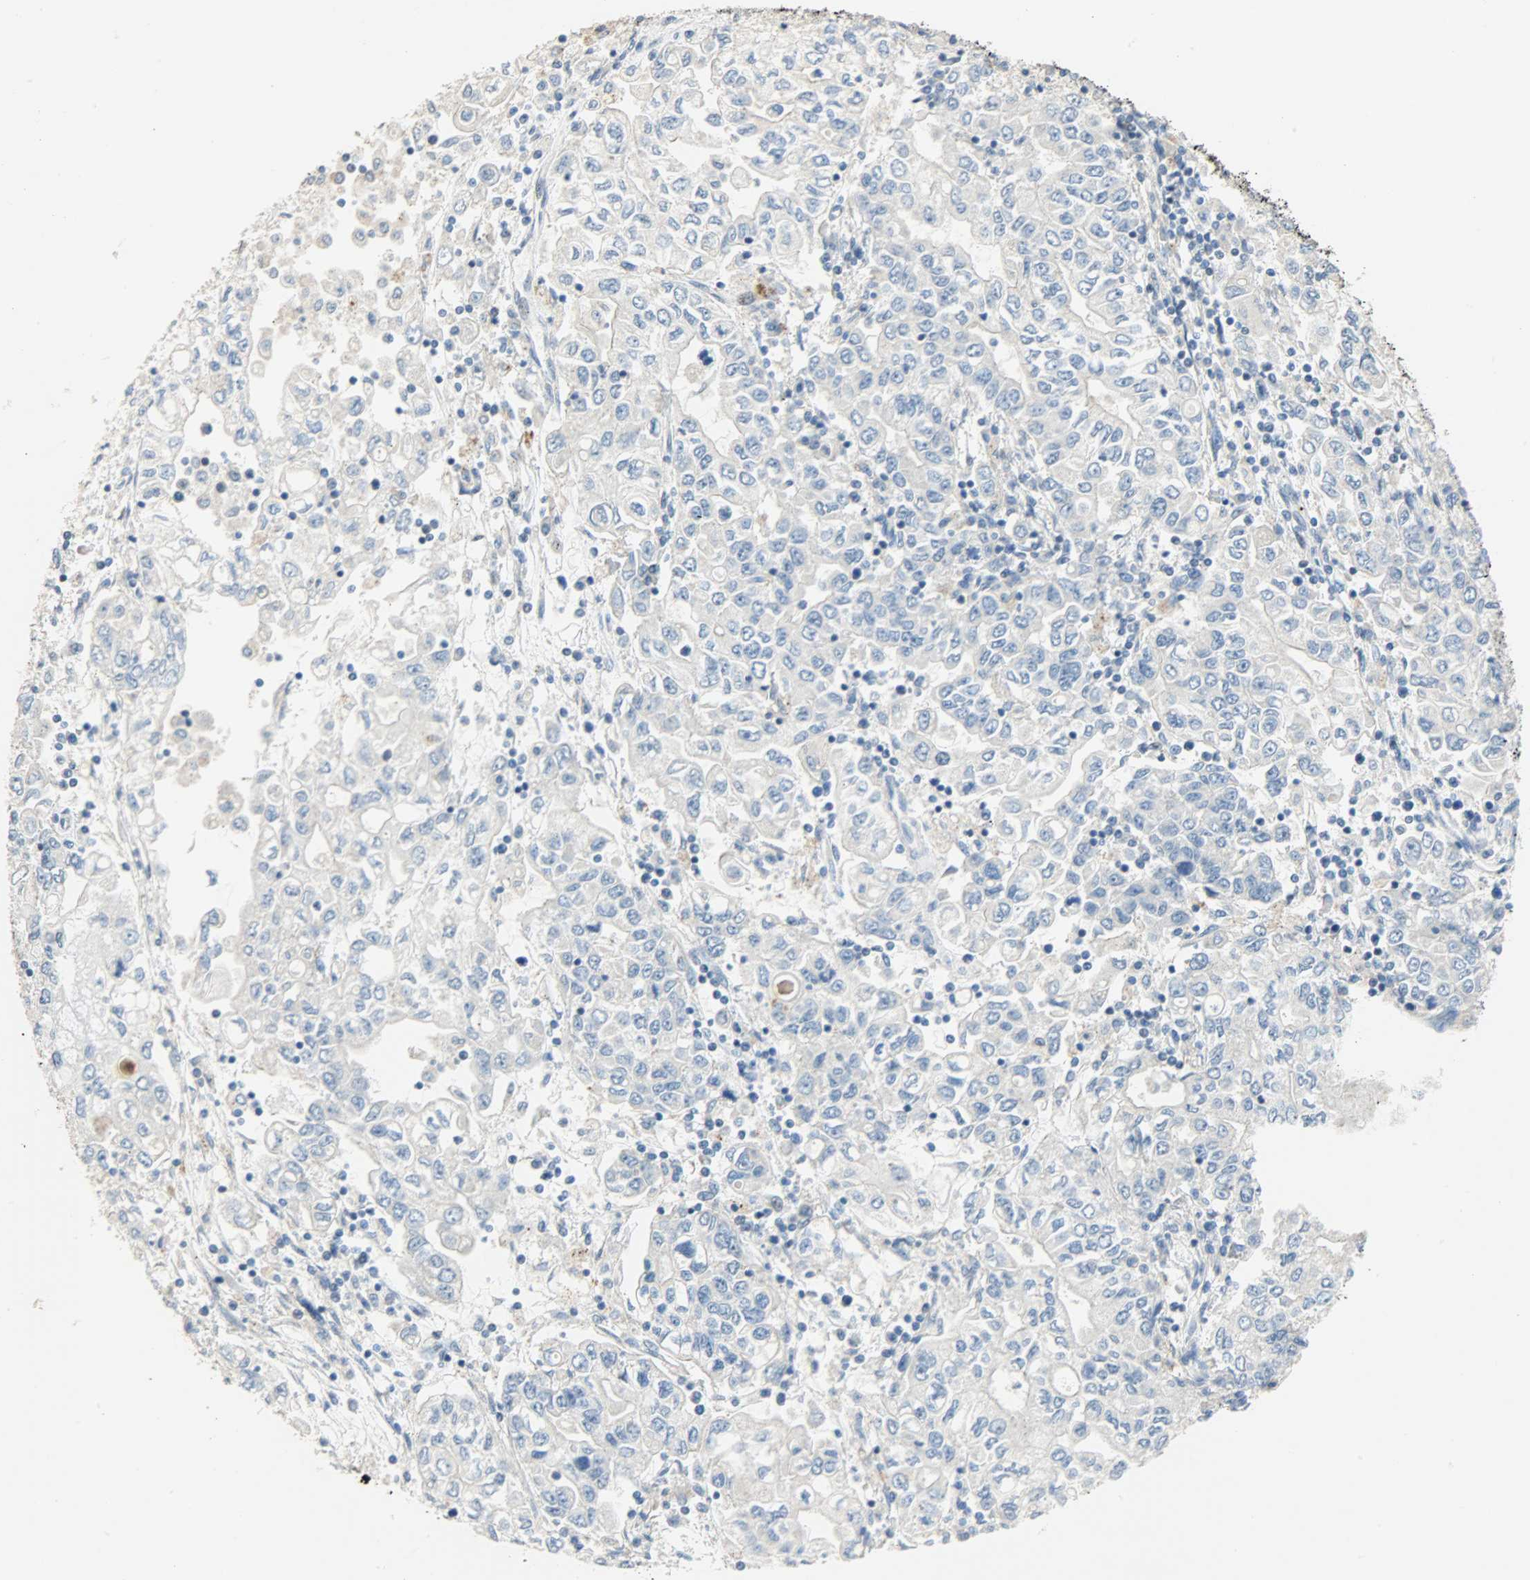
{"staining": {"intensity": "negative", "quantity": "none", "location": "none"}, "tissue": "stomach cancer", "cell_type": "Tumor cells", "image_type": "cancer", "snomed": [{"axis": "morphology", "description": "Adenocarcinoma, NOS"}, {"axis": "topography", "description": "Stomach, lower"}], "caption": "This micrograph is of stomach cancer stained with IHC to label a protein in brown with the nuclei are counter-stained blue. There is no expression in tumor cells.", "gene": "GIT2", "patient": {"sex": "female", "age": 72}}